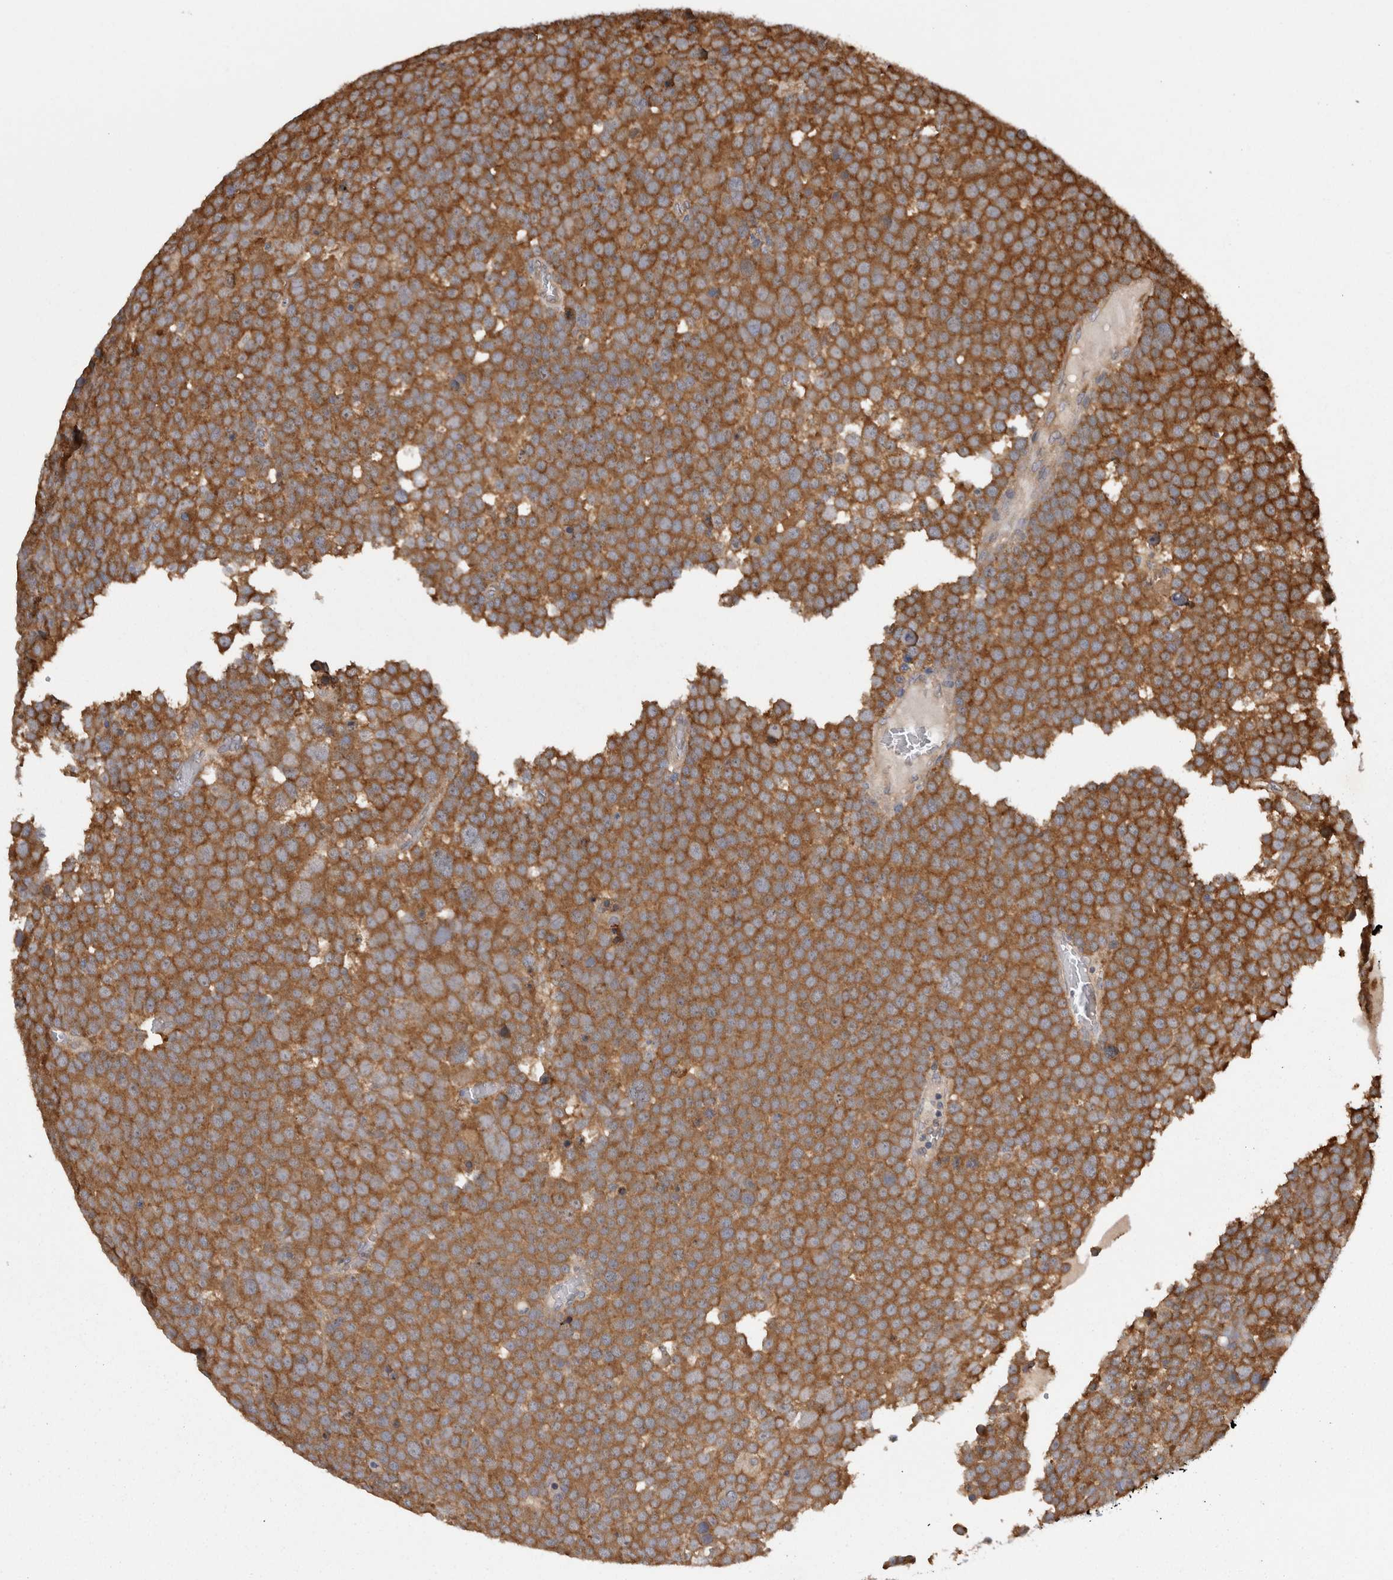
{"staining": {"intensity": "strong", "quantity": ">75%", "location": "cytoplasmic/membranous"}, "tissue": "testis cancer", "cell_type": "Tumor cells", "image_type": "cancer", "snomed": [{"axis": "morphology", "description": "Seminoma, NOS"}, {"axis": "topography", "description": "Testis"}], "caption": "This is a photomicrograph of immunohistochemistry staining of testis cancer (seminoma), which shows strong staining in the cytoplasmic/membranous of tumor cells.", "gene": "SMCR8", "patient": {"sex": "male", "age": 71}}